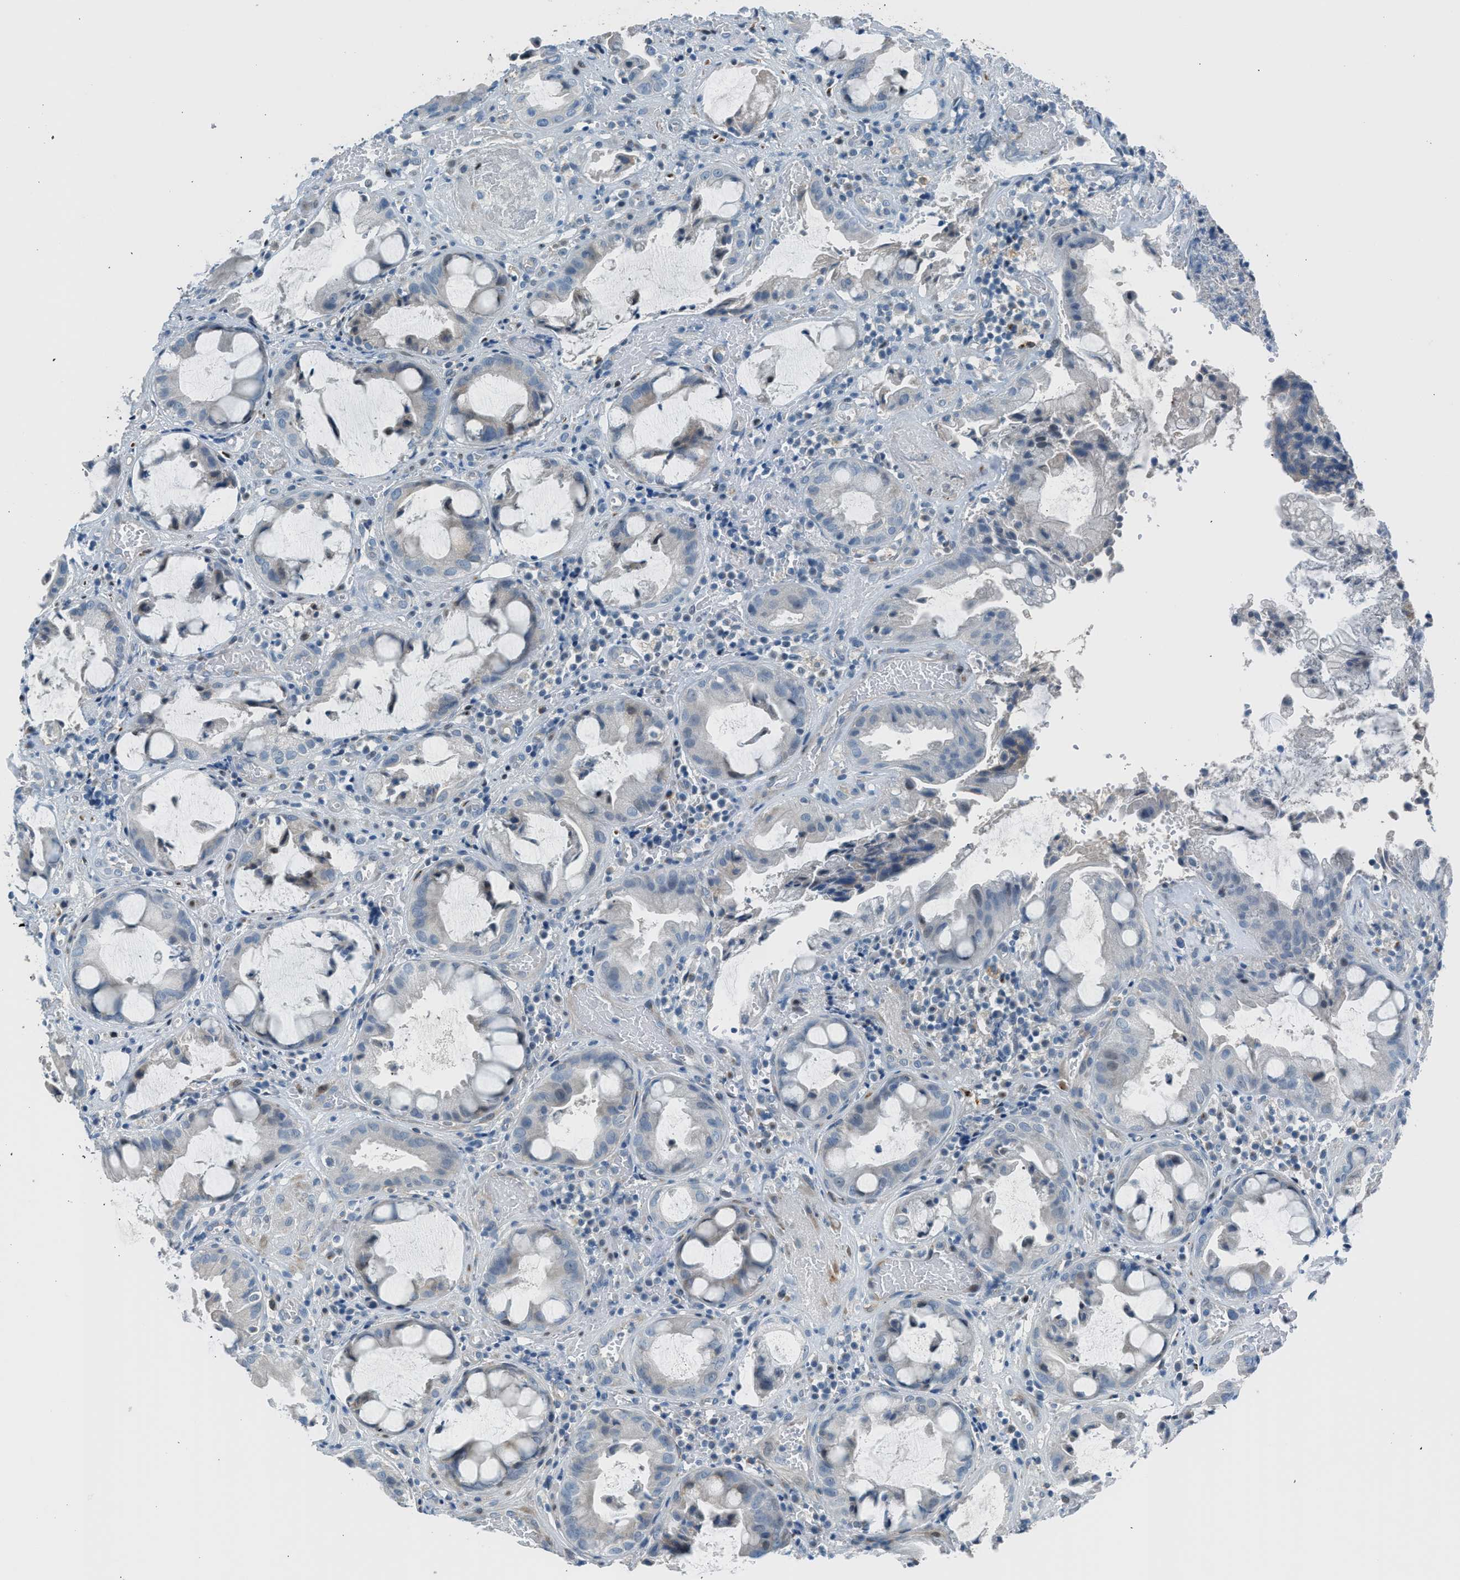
{"staining": {"intensity": "negative", "quantity": "none", "location": "none"}, "tissue": "colorectal cancer", "cell_type": "Tumor cells", "image_type": "cancer", "snomed": [{"axis": "morphology", "description": "Adenocarcinoma, NOS"}, {"axis": "topography", "description": "Colon"}], "caption": "A photomicrograph of colorectal cancer (adenocarcinoma) stained for a protein demonstrates no brown staining in tumor cells.", "gene": "RNF41", "patient": {"sex": "female", "age": 57}}